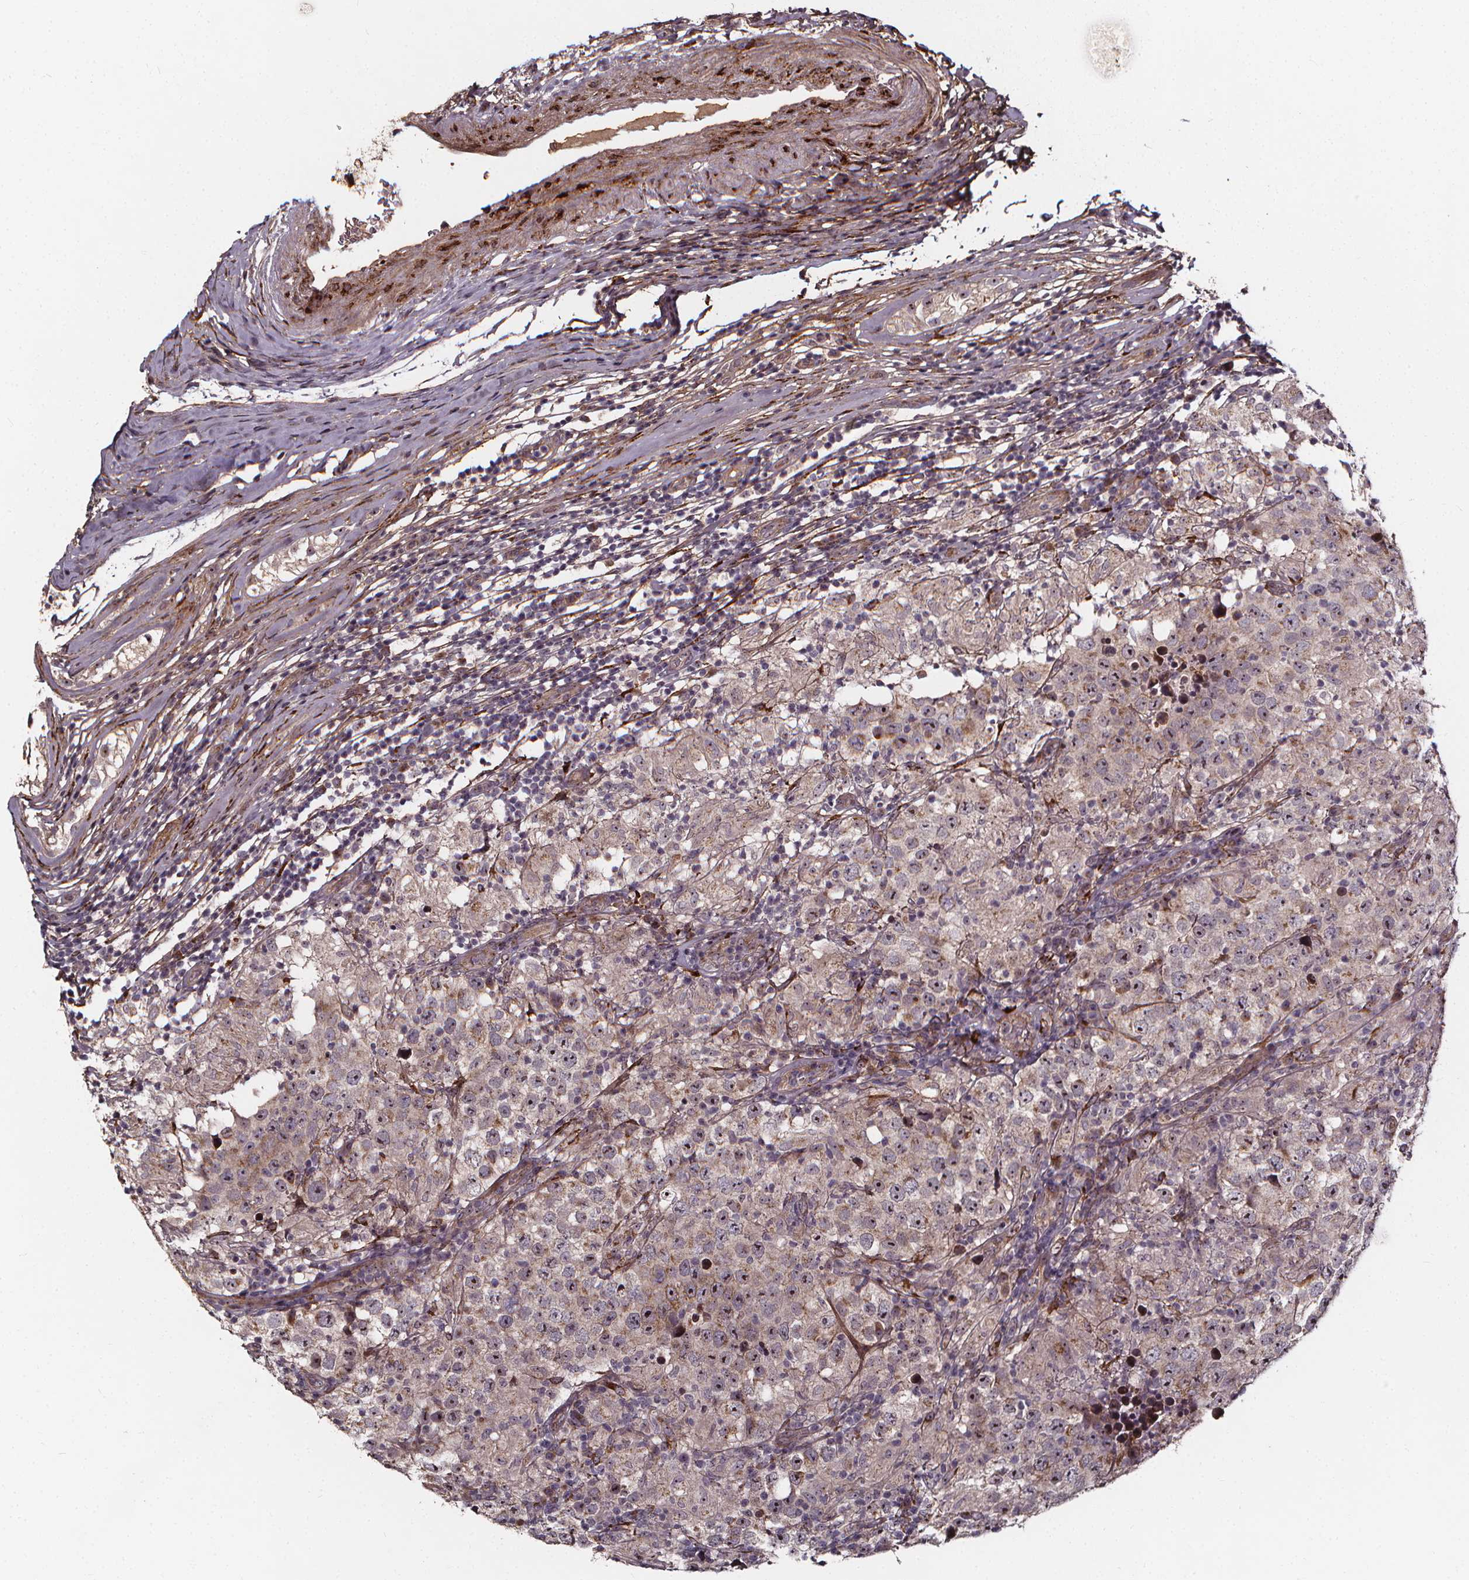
{"staining": {"intensity": "negative", "quantity": "none", "location": "none"}, "tissue": "testis cancer", "cell_type": "Tumor cells", "image_type": "cancer", "snomed": [{"axis": "morphology", "description": "Seminoma, NOS"}, {"axis": "morphology", "description": "Carcinoma, Embryonal, NOS"}, {"axis": "topography", "description": "Testis"}], "caption": "The image displays no significant positivity in tumor cells of embryonal carcinoma (testis).", "gene": "AEBP1", "patient": {"sex": "male", "age": 41}}